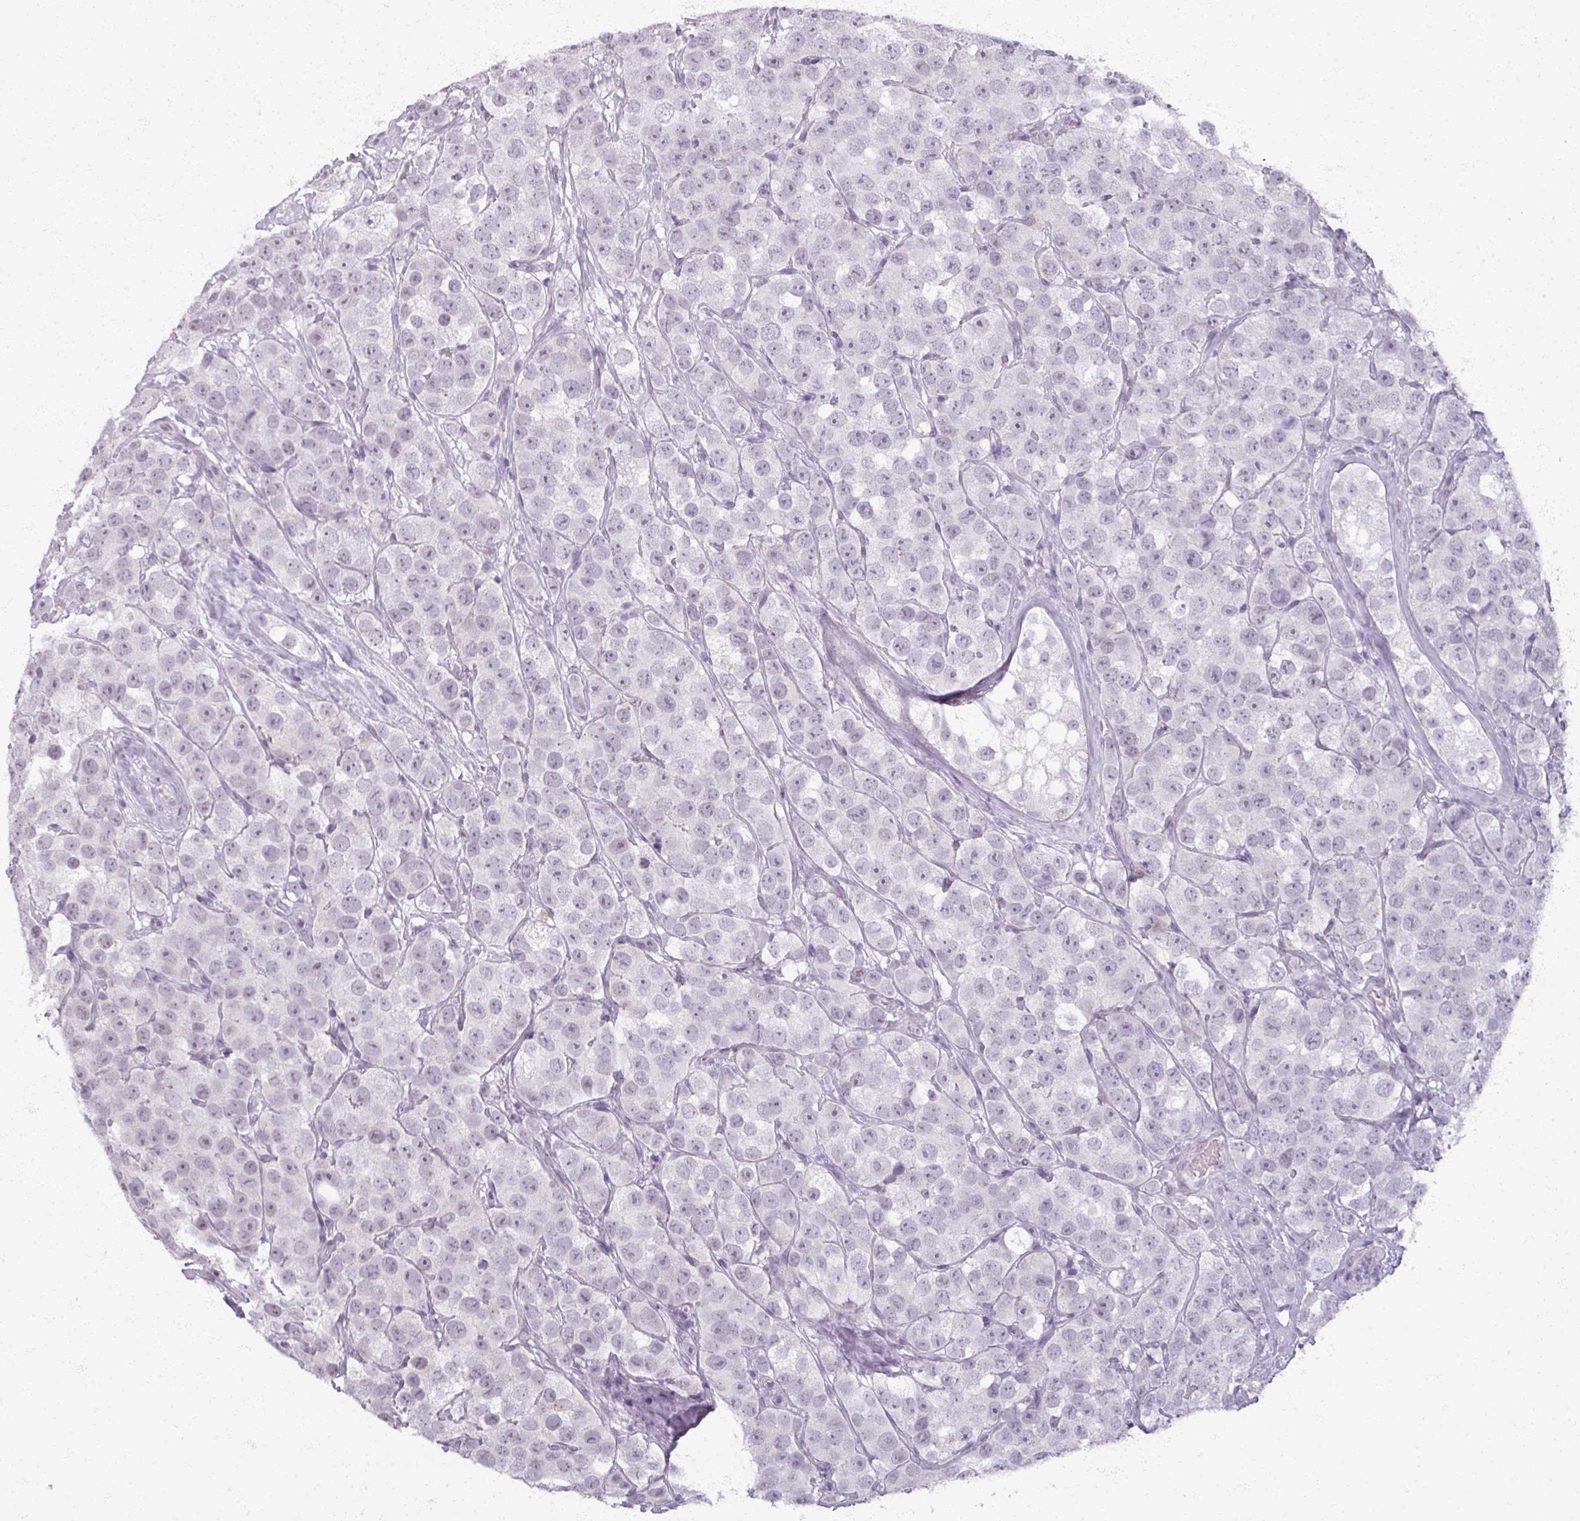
{"staining": {"intensity": "negative", "quantity": "none", "location": "none"}, "tissue": "testis cancer", "cell_type": "Tumor cells", "image_type": "cancer", "snomed": [{"axis": "morphology", "description": "Seminoma, NOS"}, {"axis": "topography", "description": "Testis"}], "caption": "DAB (3,3'-diaminobenzidine) immunohistochemical staining of human seminoma (testis) shows no significant staining in tumor cells.", "gene": "RFPL2", "patient": {"sex": "male", "age": 28}}